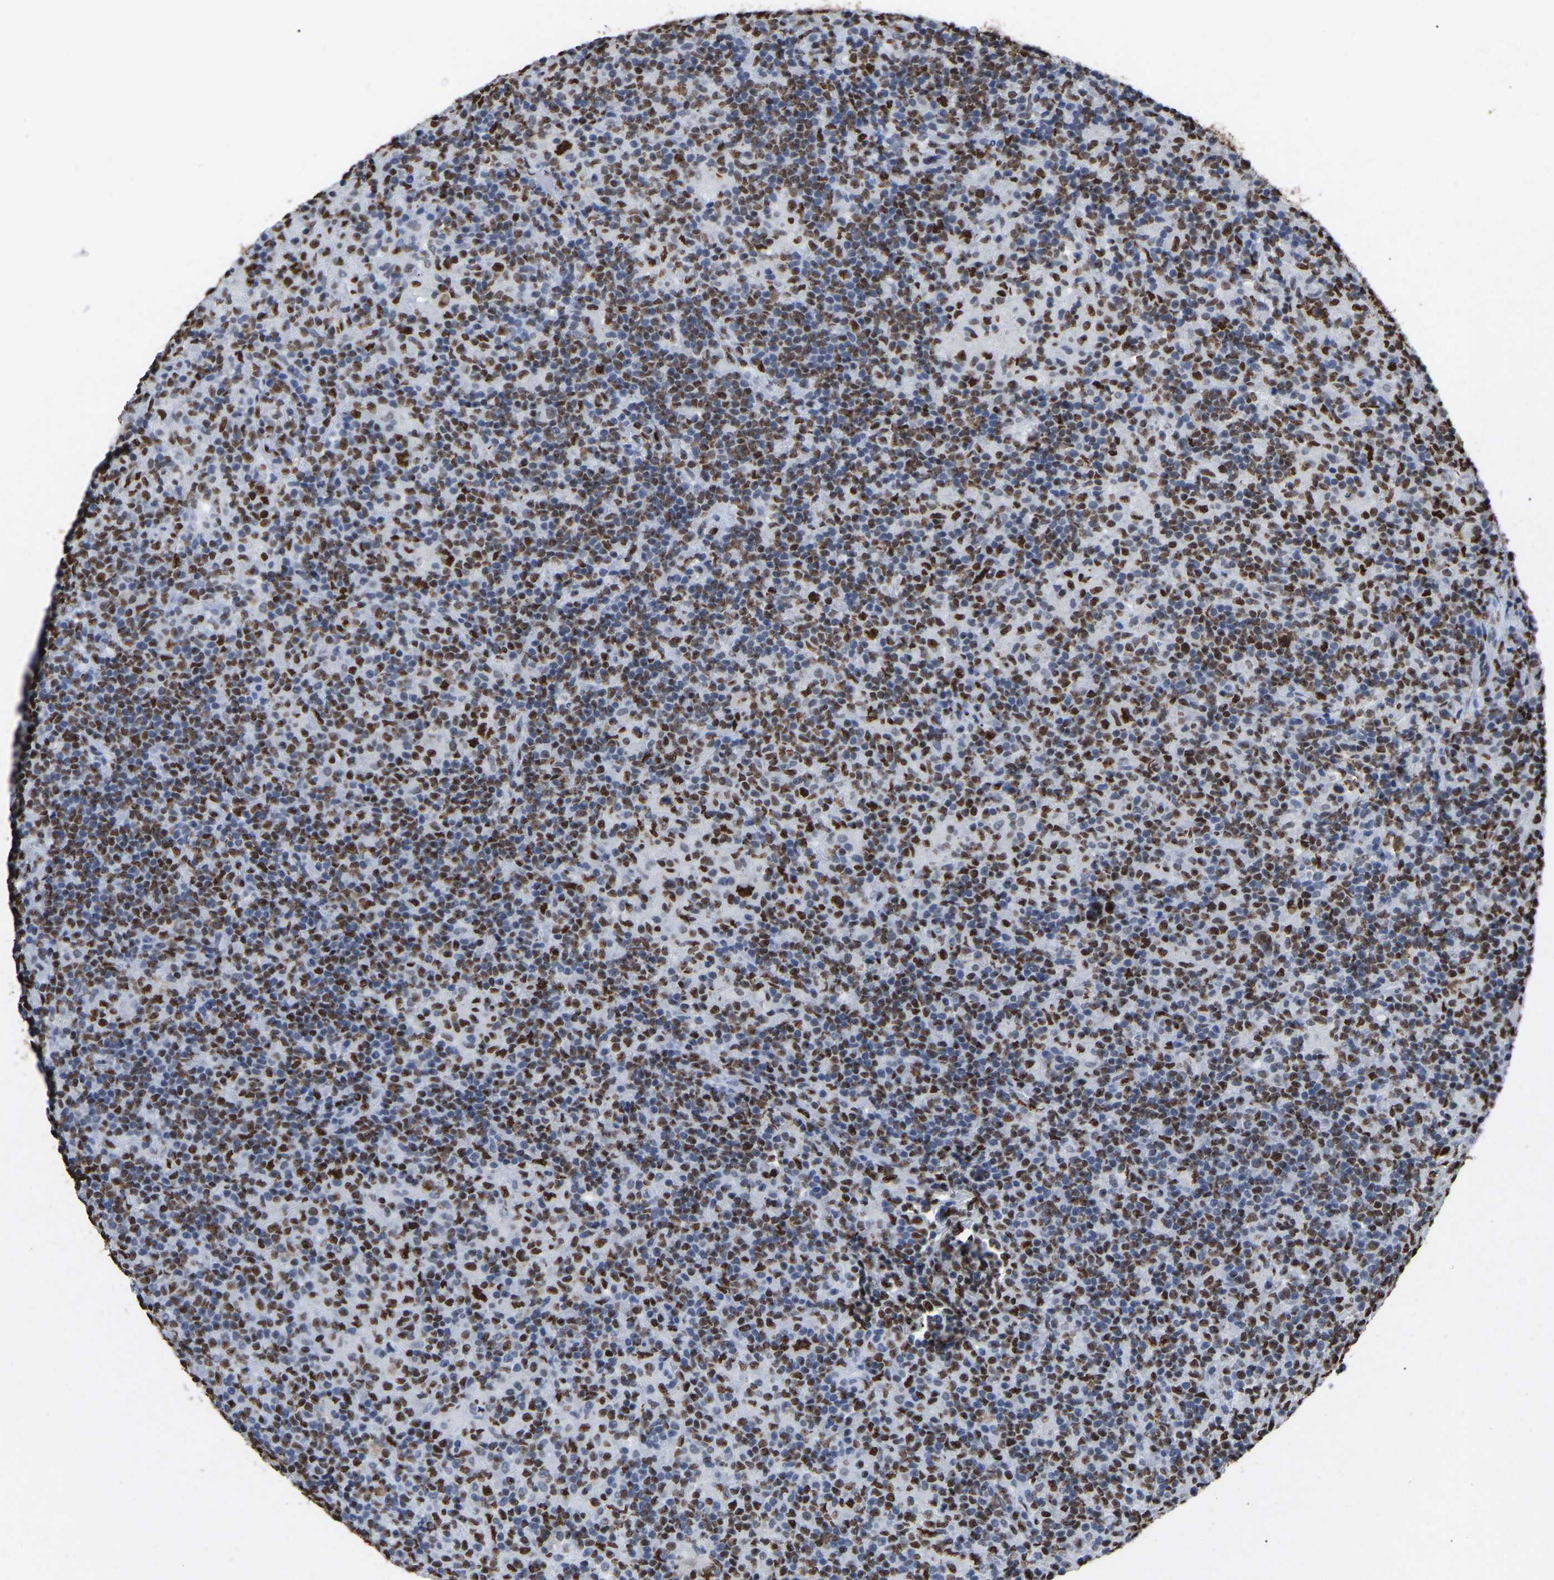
{"staining": {"intensity": "strong", "quantity": ">75%", "location": "nuclear"}, "tissue": "lymphoma", "cell_type": "Tumor cells", "image_type": "cancer", "snomed": [{"axis": "morphology", "description": "Hodgkin's disease, NOS"}, {"axis": "topography", "description": "Lymph node"}], "caption": "Hodgkin's disease was stained to show a protein in brown. There is high levels of strong nuclear expression in about >75% of tumor cells.", "gene": "RBL2", "patient": {"sex": "male", "age": 70}}